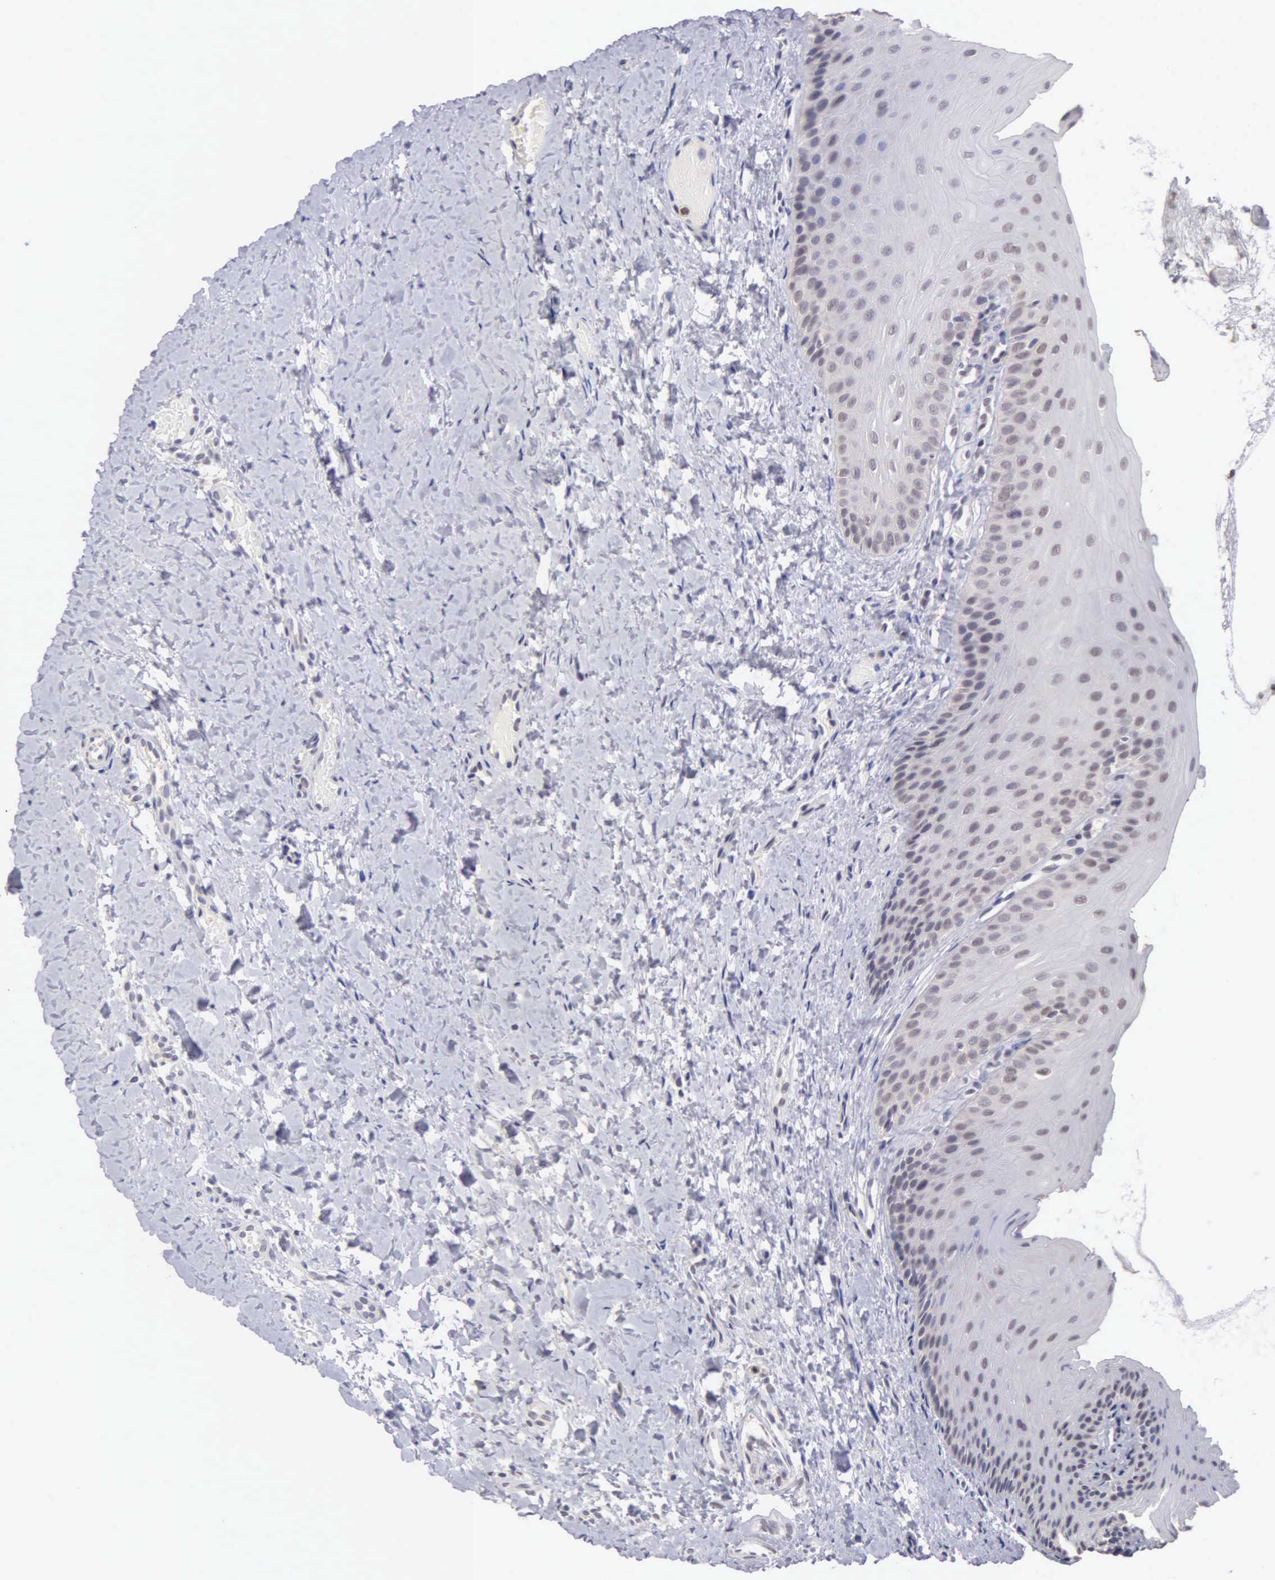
{"staining": {"intensity": "weak", "quantity": "<25%", "location": "cytoplasmic/membranous,nuclear"}, "tissue": "oral mucosa", "cell_type": "Squamous epithelial cells", "image_type": "normal", "snomed": [{"axis": "morphology", "description": "Normal tissue, NOS"}, {"axis": "topography", "description": "Oral tissue"}], "caption": "The immunohistochemistry histopathology image has no significant positivity in squamous epithelial cells of oral mucosa. Brightfield microscopy of immunohistochemistry stained with DAB (3,3'-diaminobenzidine) (brown) and hematoxylin (blue), captured at high magnification.", "gene": "BRD1", "patient": {"sex": "female", "age": 23}}